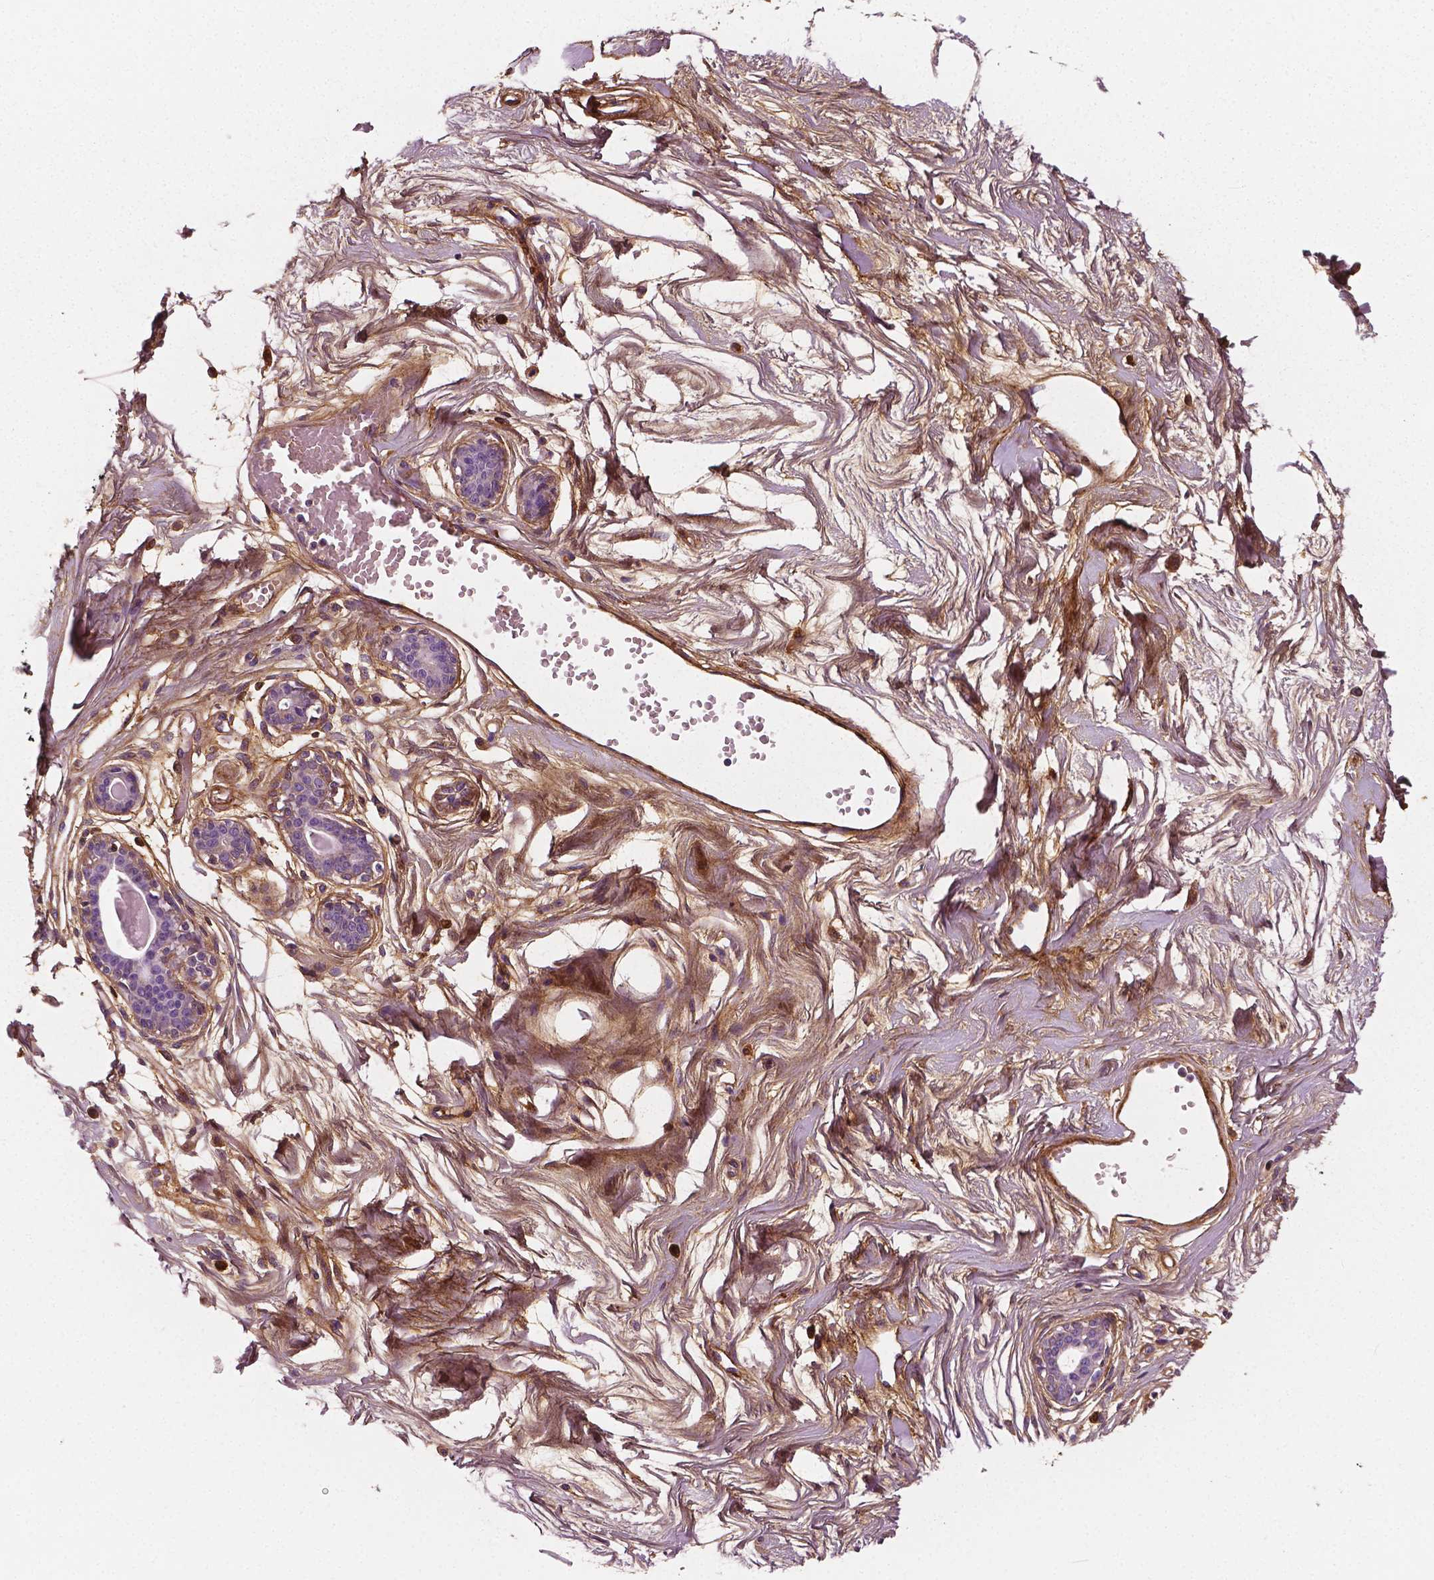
{"staining": {"intensity": "weak", "quantity": ">75%", "location": "cytoplasmic/membranous"}, "tissue": "breast", "cell_type": "Adipocytes", "image_type": "normal", "snomed": [{"axis": "morphology", "description": "Normal tissue, NOS"}, {"axis": "topography", "description": "Breast"}], "caption": "Brown immunohistochemical staining in benign breast displays weak cytoplasmic/membranous staining in approximately >75% of adipocytes.", "gene": "FBLN1", "patient": {"sex": "female", "age": 45}}